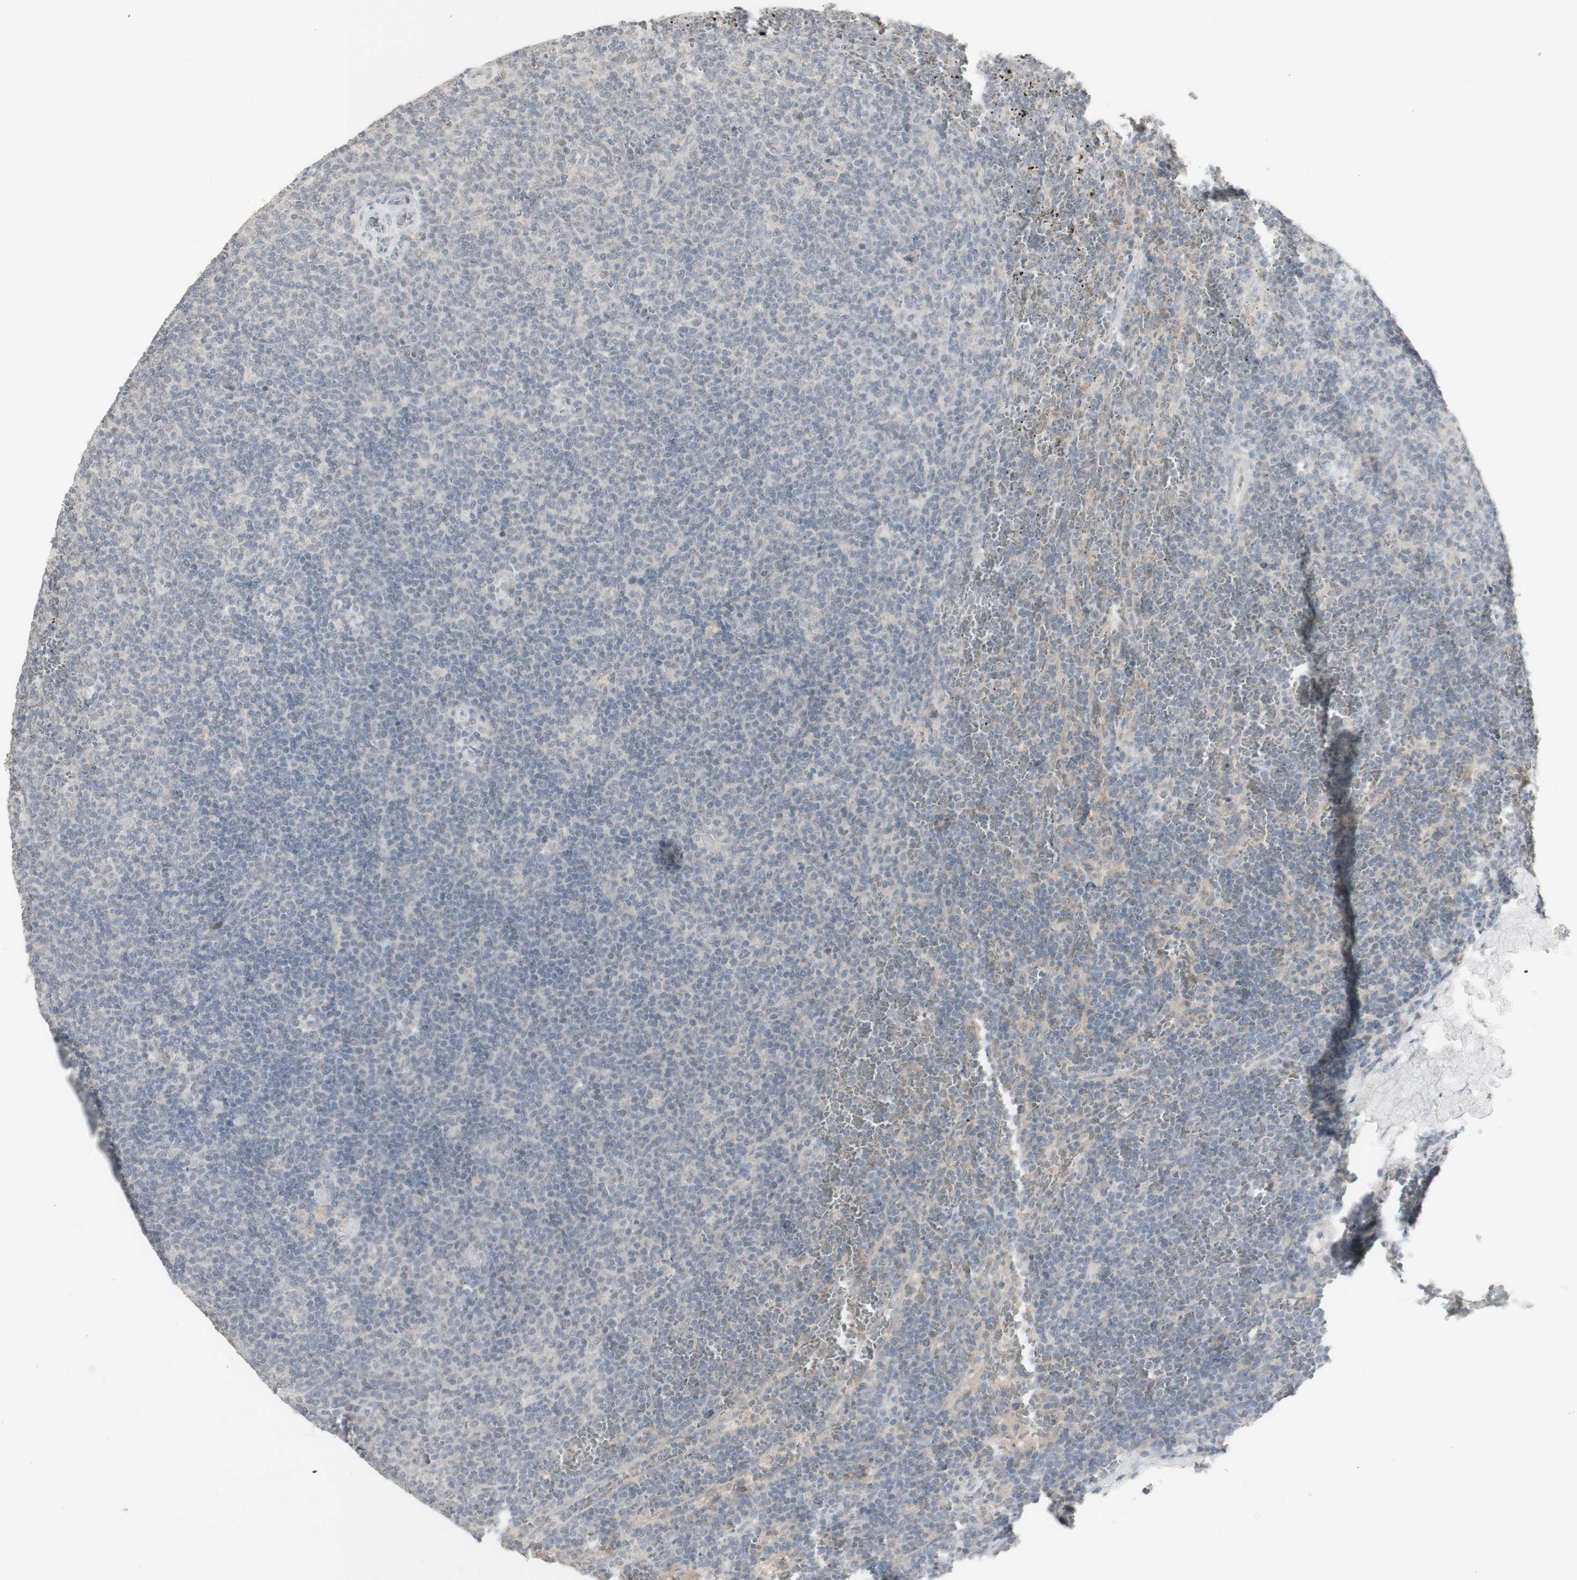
{"staining": {"intensity": "negative", "quantity": "none", "location": "none"}, "tissue": "lymphoma", "cell_type": "Tumor cells", "image_type": "cancer", "snomed": [{"axis": "morphology", "description": "Malignant lymphoma, non-Hodgkin's type, Low grade"}, {"axis": "topography", "description": "Spleen"}], "caption": "Immunohistochemistry (IHC) image of neoplastic tissue: human malignant lymphoma, non-Hodgkin's type (low-grade) stained with DAB demonstrates no significant protein positivity in tumor cells.", "gene": "C1orf116", "patient": {"sex": "female", "age": 50}}